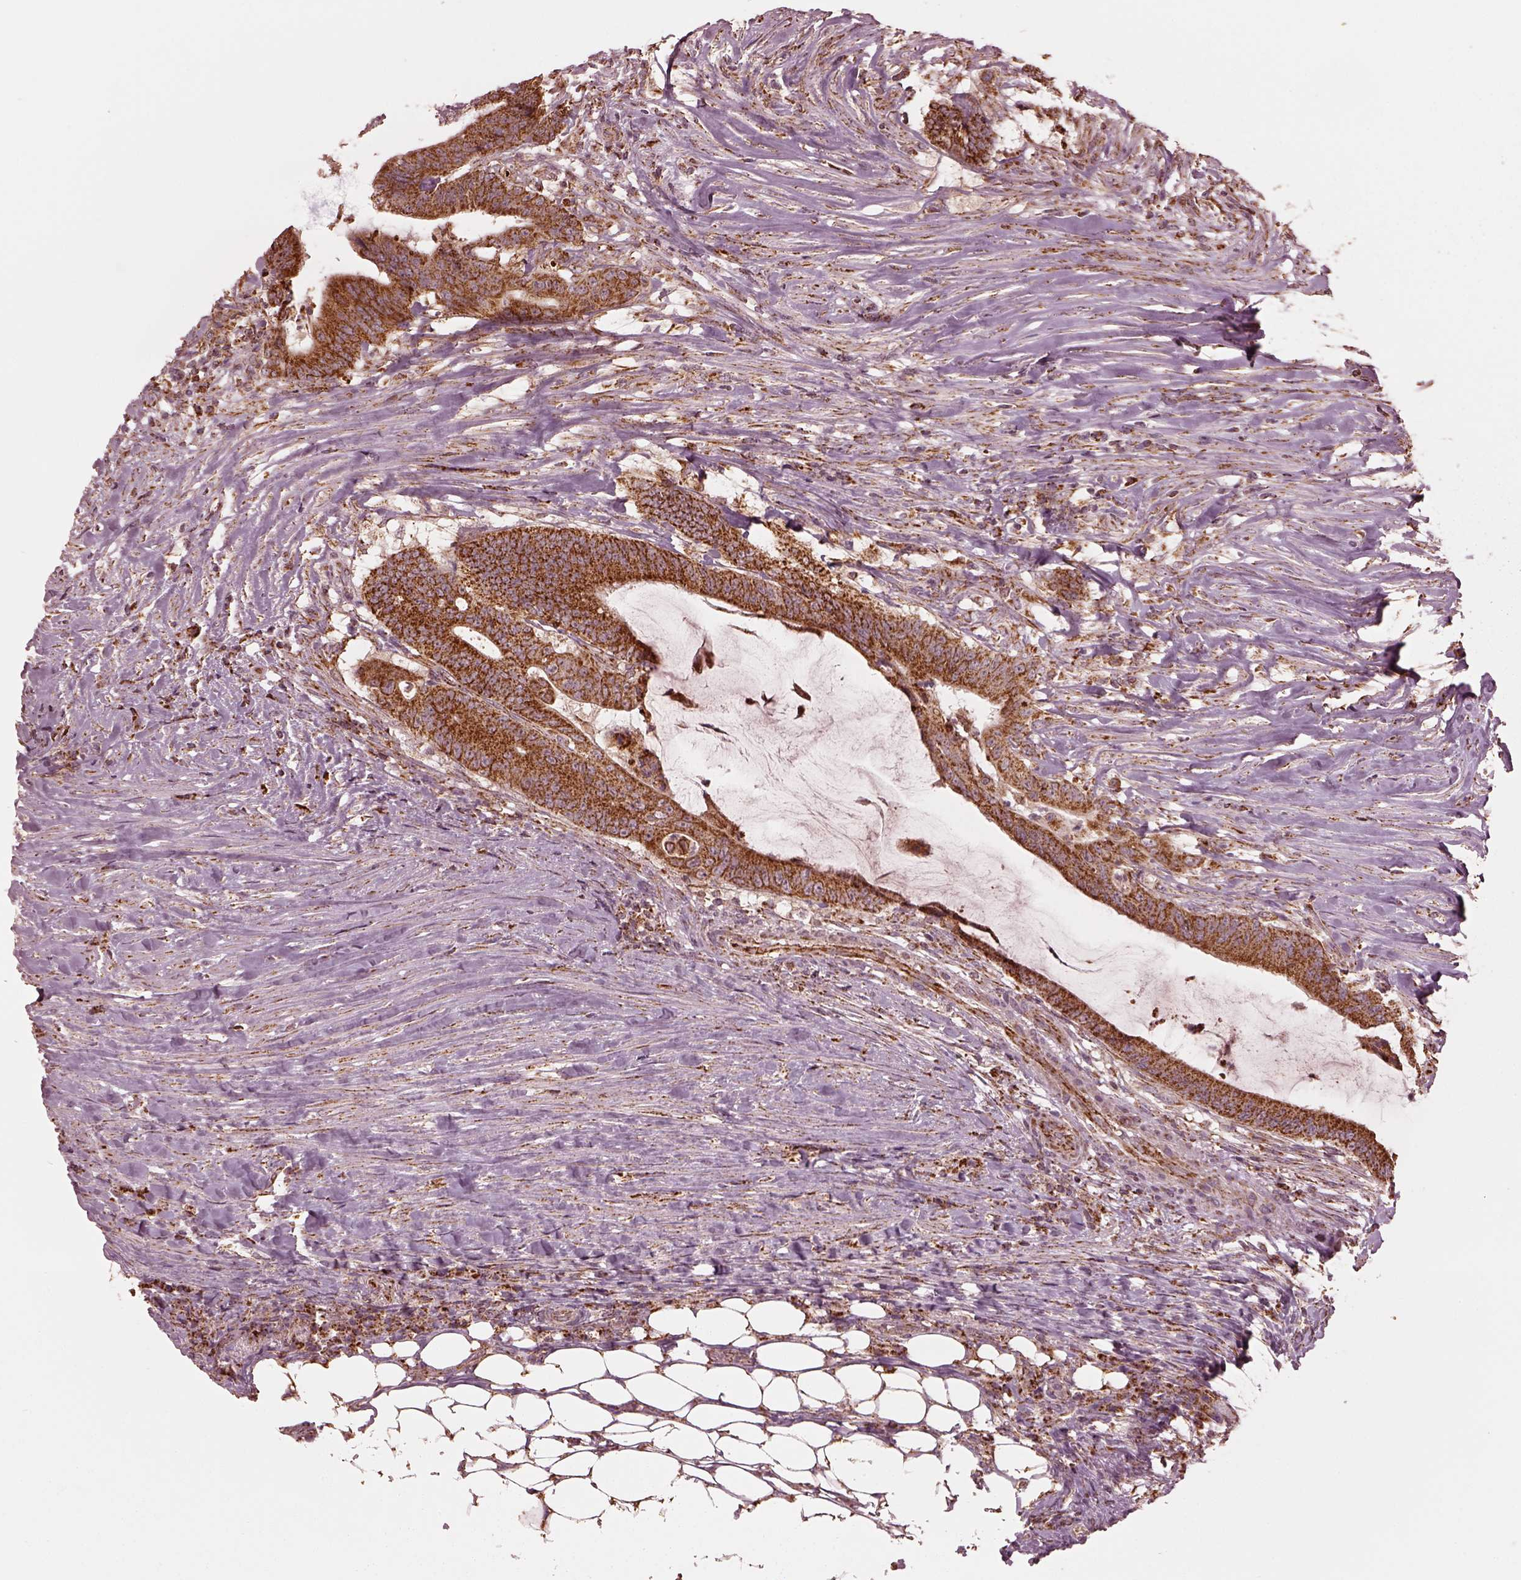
{"staining": {"intensity": "strong", "quantity": ">75%", "location": "cytoplasmic/membranous"}, "tissue": "colorectal cancer", "cell_type": "Tumor cells", "image_type": "cancer", "snomed": [{"axis": "morphology", "description": "Adenocarcinoma, NOS"}, {"axis": "topography", "description": "Colon"}], "caption": "Immunohistochemistry (IHC) image of colorectal adenocarcinoma stained for a protein (brown), which shows high levels of strong cytoplasmic/membranous positivity in approximately >75% of tumor cells.", "gene": "NDUFB10", "patient": {"sex": "female", "age": 43}}